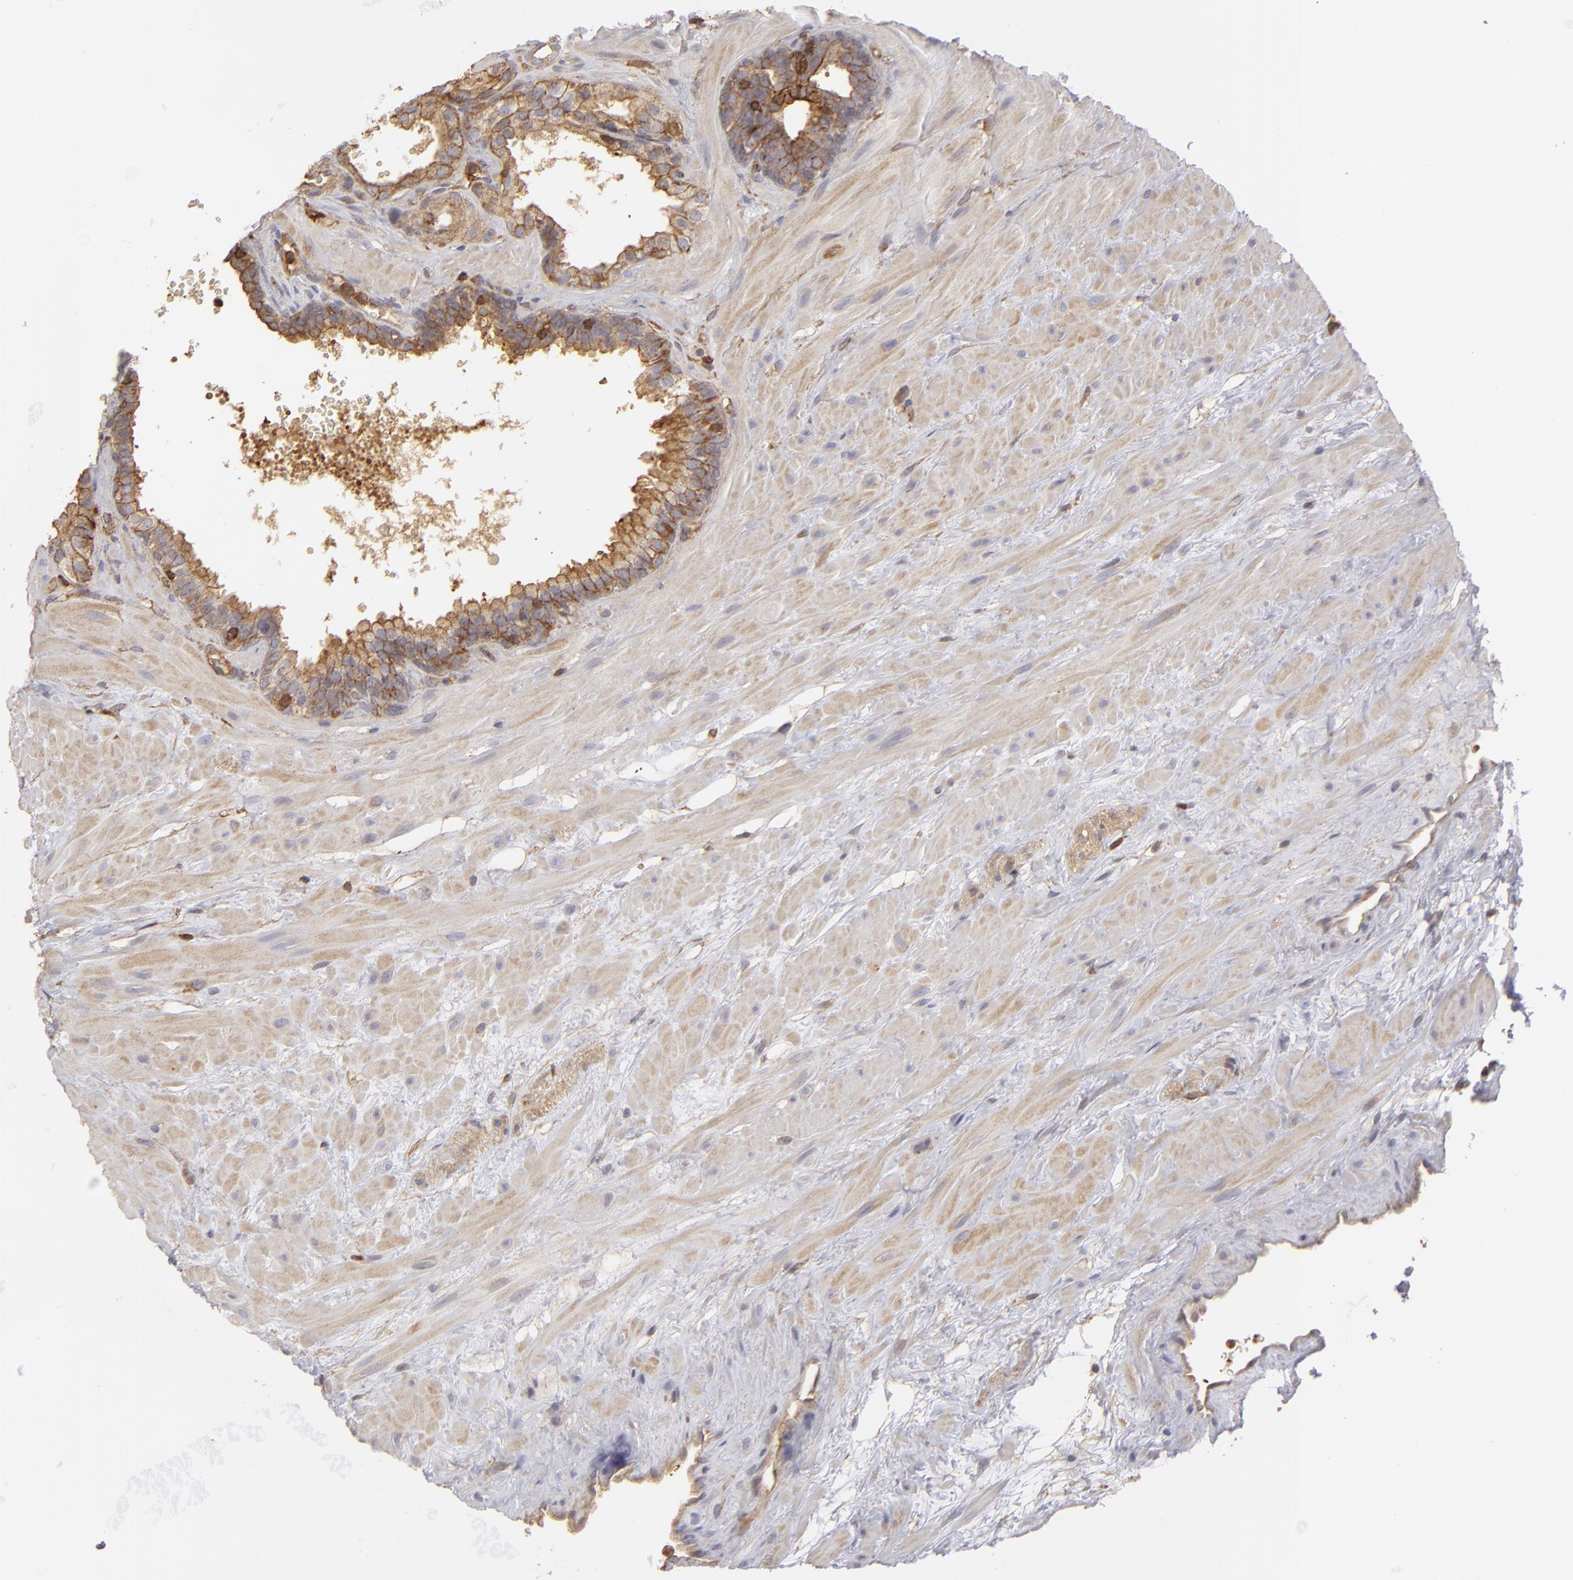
{"staining": {"intensity": "moderate", "quantity": ">75%", "location": "cytoplasmic/membranous"}, "tissue": "prostate cancer", "cell_type": "Tumor cells", "image_type": "cancer", "snomed": [{"axis": "morphology", "description": "Adenocarcinoma, Low grade"}, {"axis": "topography", "description": "Prostate"}], "caption": "Protein positivity by IHC demonstrates moderate cytoplasmic/membranous staining in approximately >75% of tumor cells in prostate low-grade adenocarcinoma. (Brightfield microscopy of DAB IHC at high magnification).", "gene": "ACTB", "patient": {"sex": "male", "age": 57}}